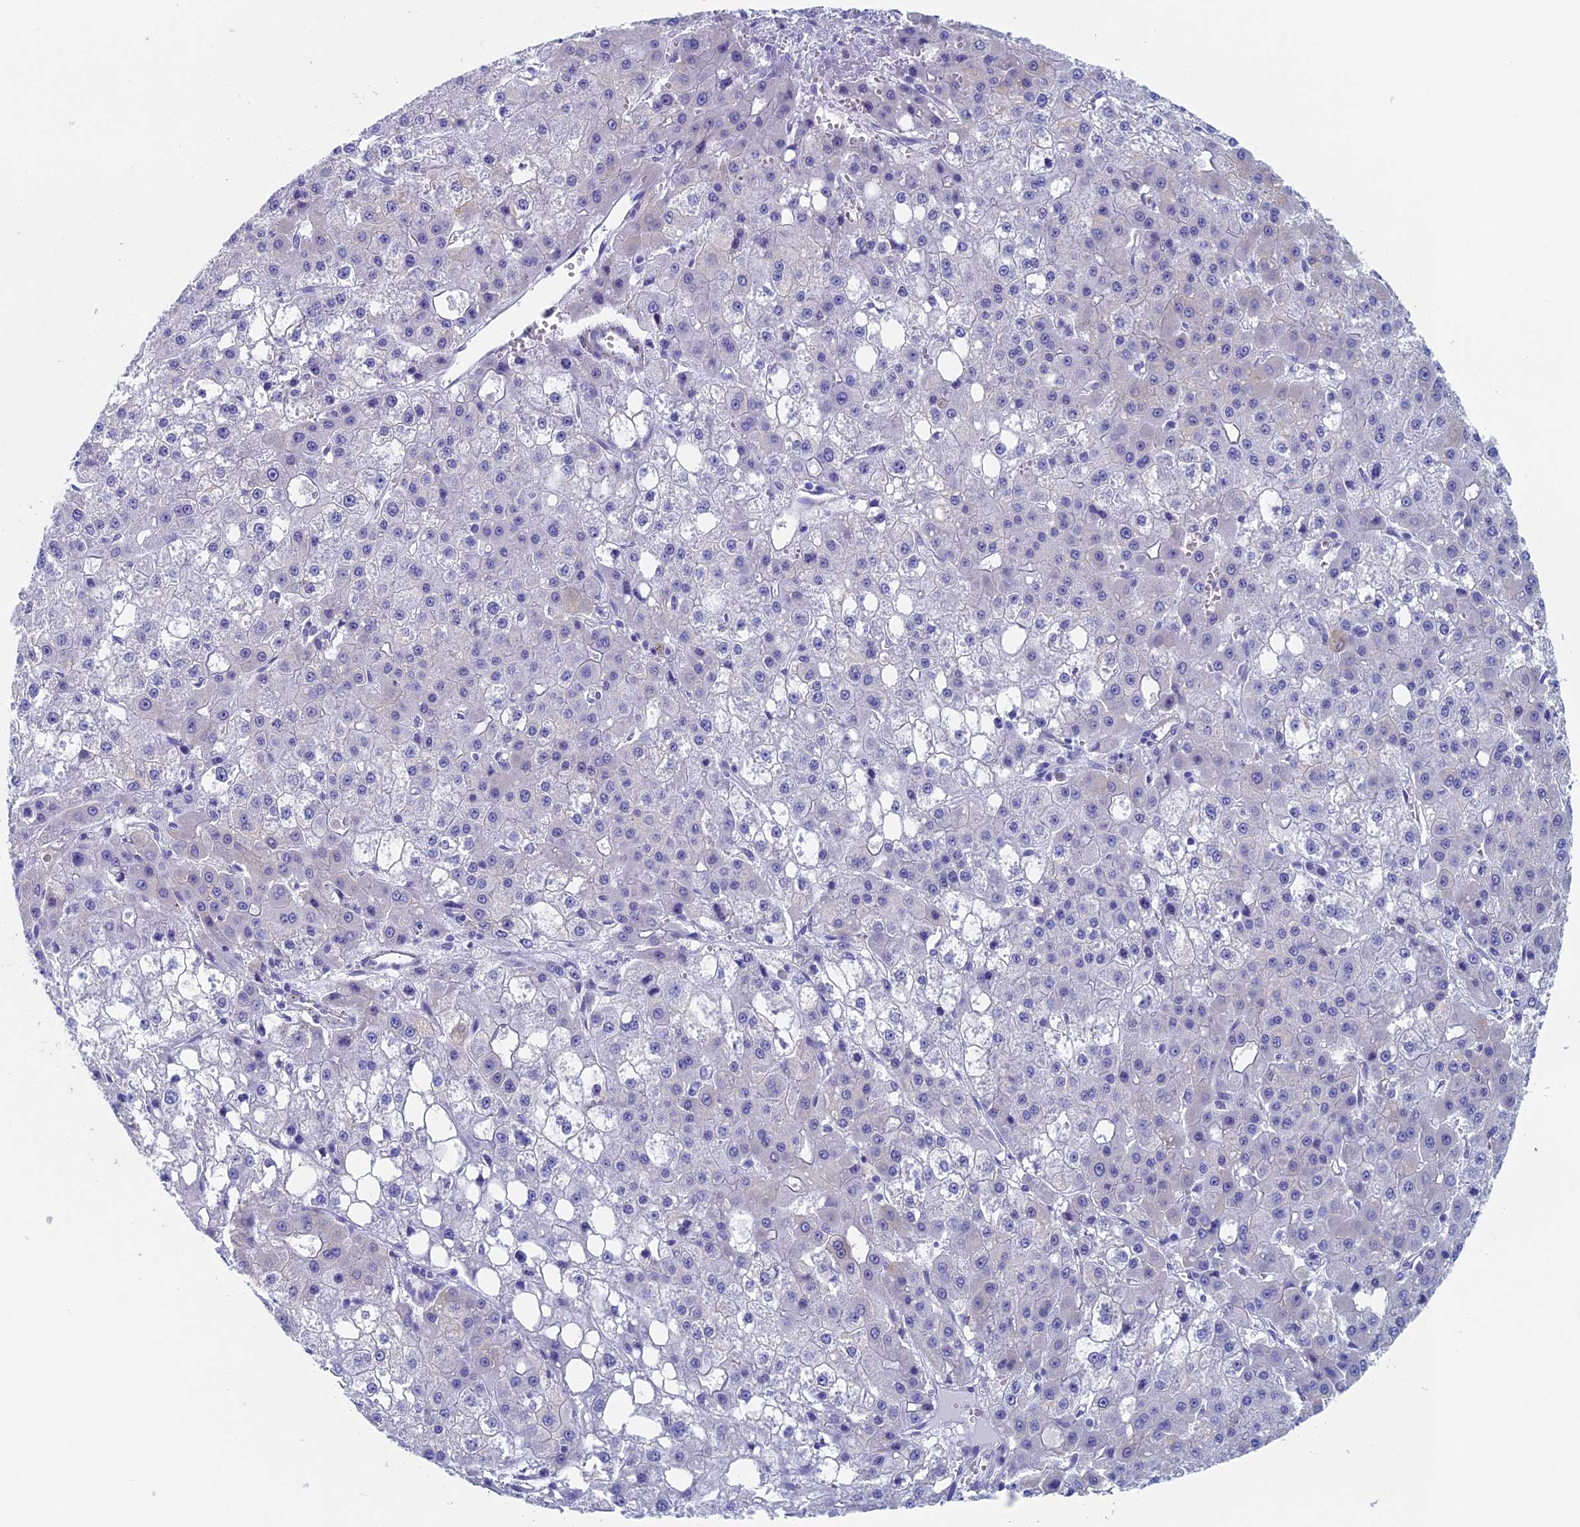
{"staining": {"intensity": "negative", "quantity": "none", "location": "none"}, "tissue": "liver cancer", "cell_type": "Tumor cells", "image_type": "cancer", "snomed": [{"axis": "morphology", "description": "Carcinoma, Hepatocellular, NOS"}, {"axis": "topography", "description": "Liver"}], "caption": "DAB (3,3'-diaminobenzidine) immunohistochemical staining of liver hepatocellular carcinoma shows no significant staining in tumor cells.", "gene": "MAGEB6", "patient": {"sex": "male", "age": 47}}